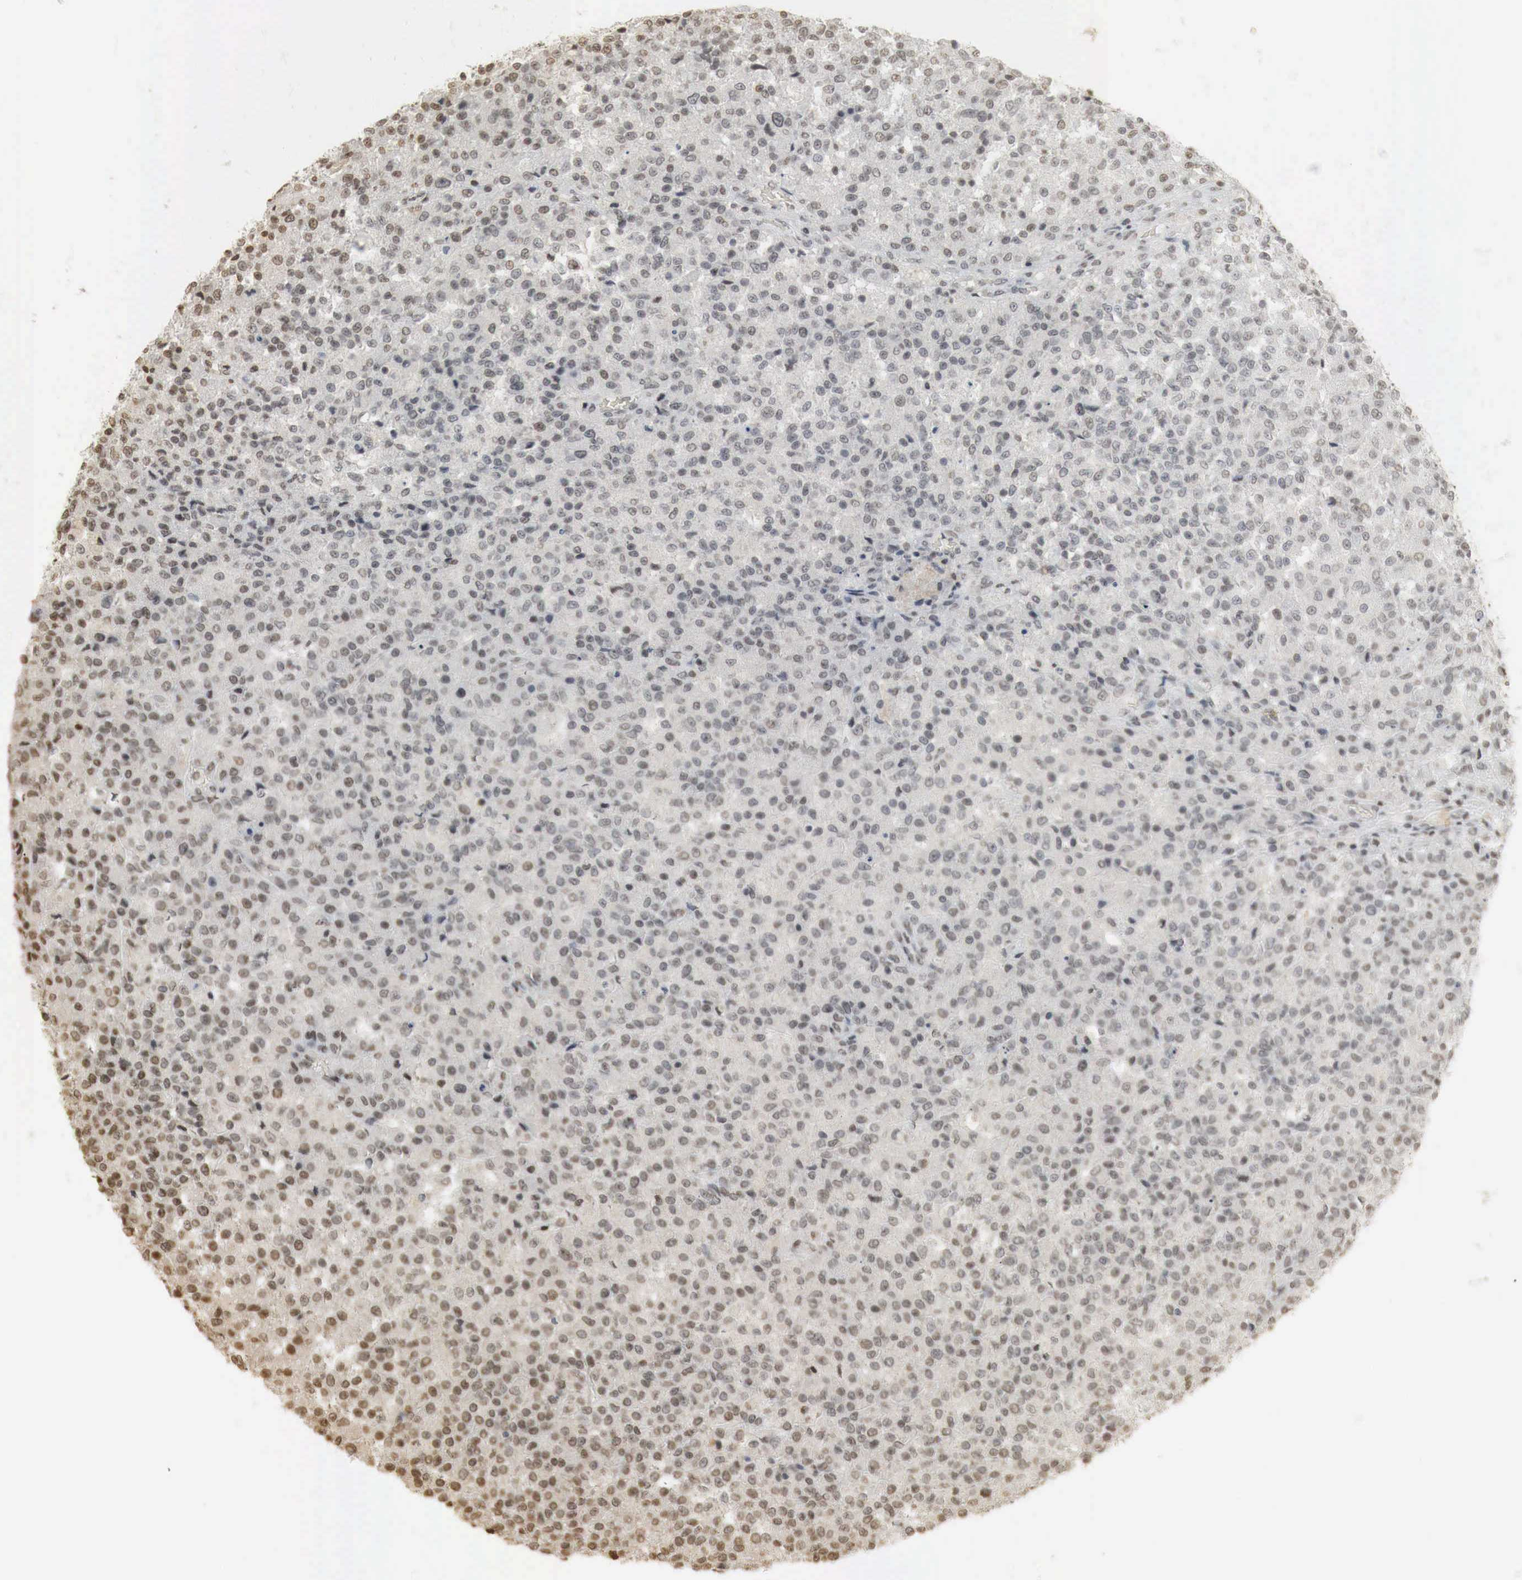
{"staining": {"intensity": "weak", "quantity": "25%-75%", "location": "cytoplasmic/membranous,nuclear"}, "tissue": "testis cancer", "cell_type": "Tumor cells", "image_type": "cancer", "snomed": [{"axis": "morphology", "description": "Seminoma, NOS"}, {"axis": "topography", "description": "Testis"}], "caption": "This image reveals seminoma (testis) stained with IHC to label a protein in brown. The cytoplasmic/membranous and nuclear of tumor cells show weak positivity for the protein. Nuclei are counter-stained blue.", "gene": "ERBB4", "patient": {"sex": "male", "age": 59}}